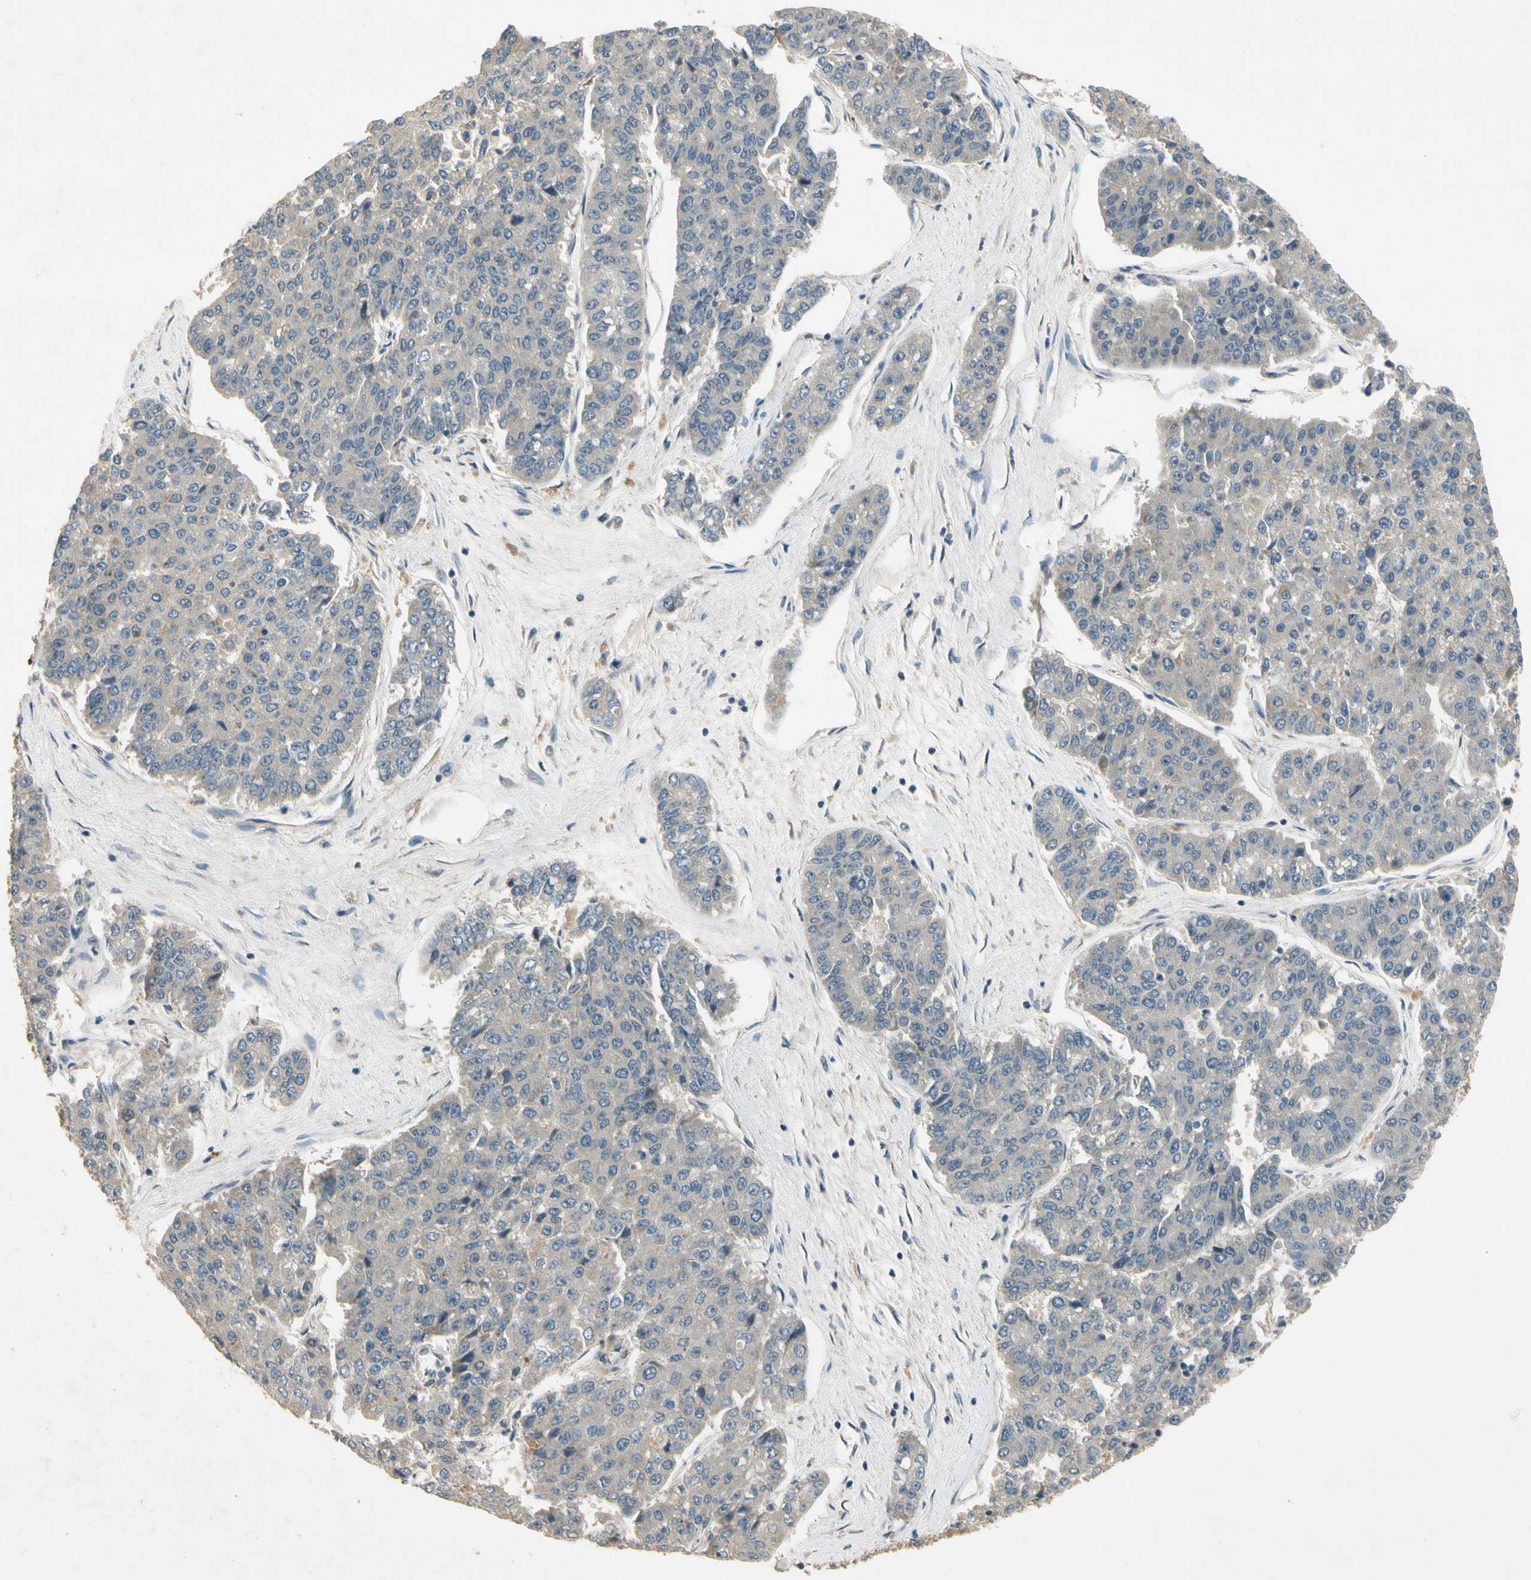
{"staining": {"intensity": "negative", "quantity": "none", "location": "none"}, "tissue": "pancreatic cancer", "cell_type": "Tumor cells", "image_type": "cancer", "snomed": [{"axis": "morphology", "description": "Adenocarcinoma, NOS"}, {"axis": "topography", "description": "Pancreas"}], "caption": "Immunohistochemistry (IHC) of pancreatic cancer demonstrates no staining in tumor cells. (Stains: DAB (3,3'-diaminobenzidine) IHC with hematoxylin counter stain, Microscopy: brightfield microscopy at high magnification).", "gene": "ALKBH3", "patient": {"sex": "male", "age": 50}}